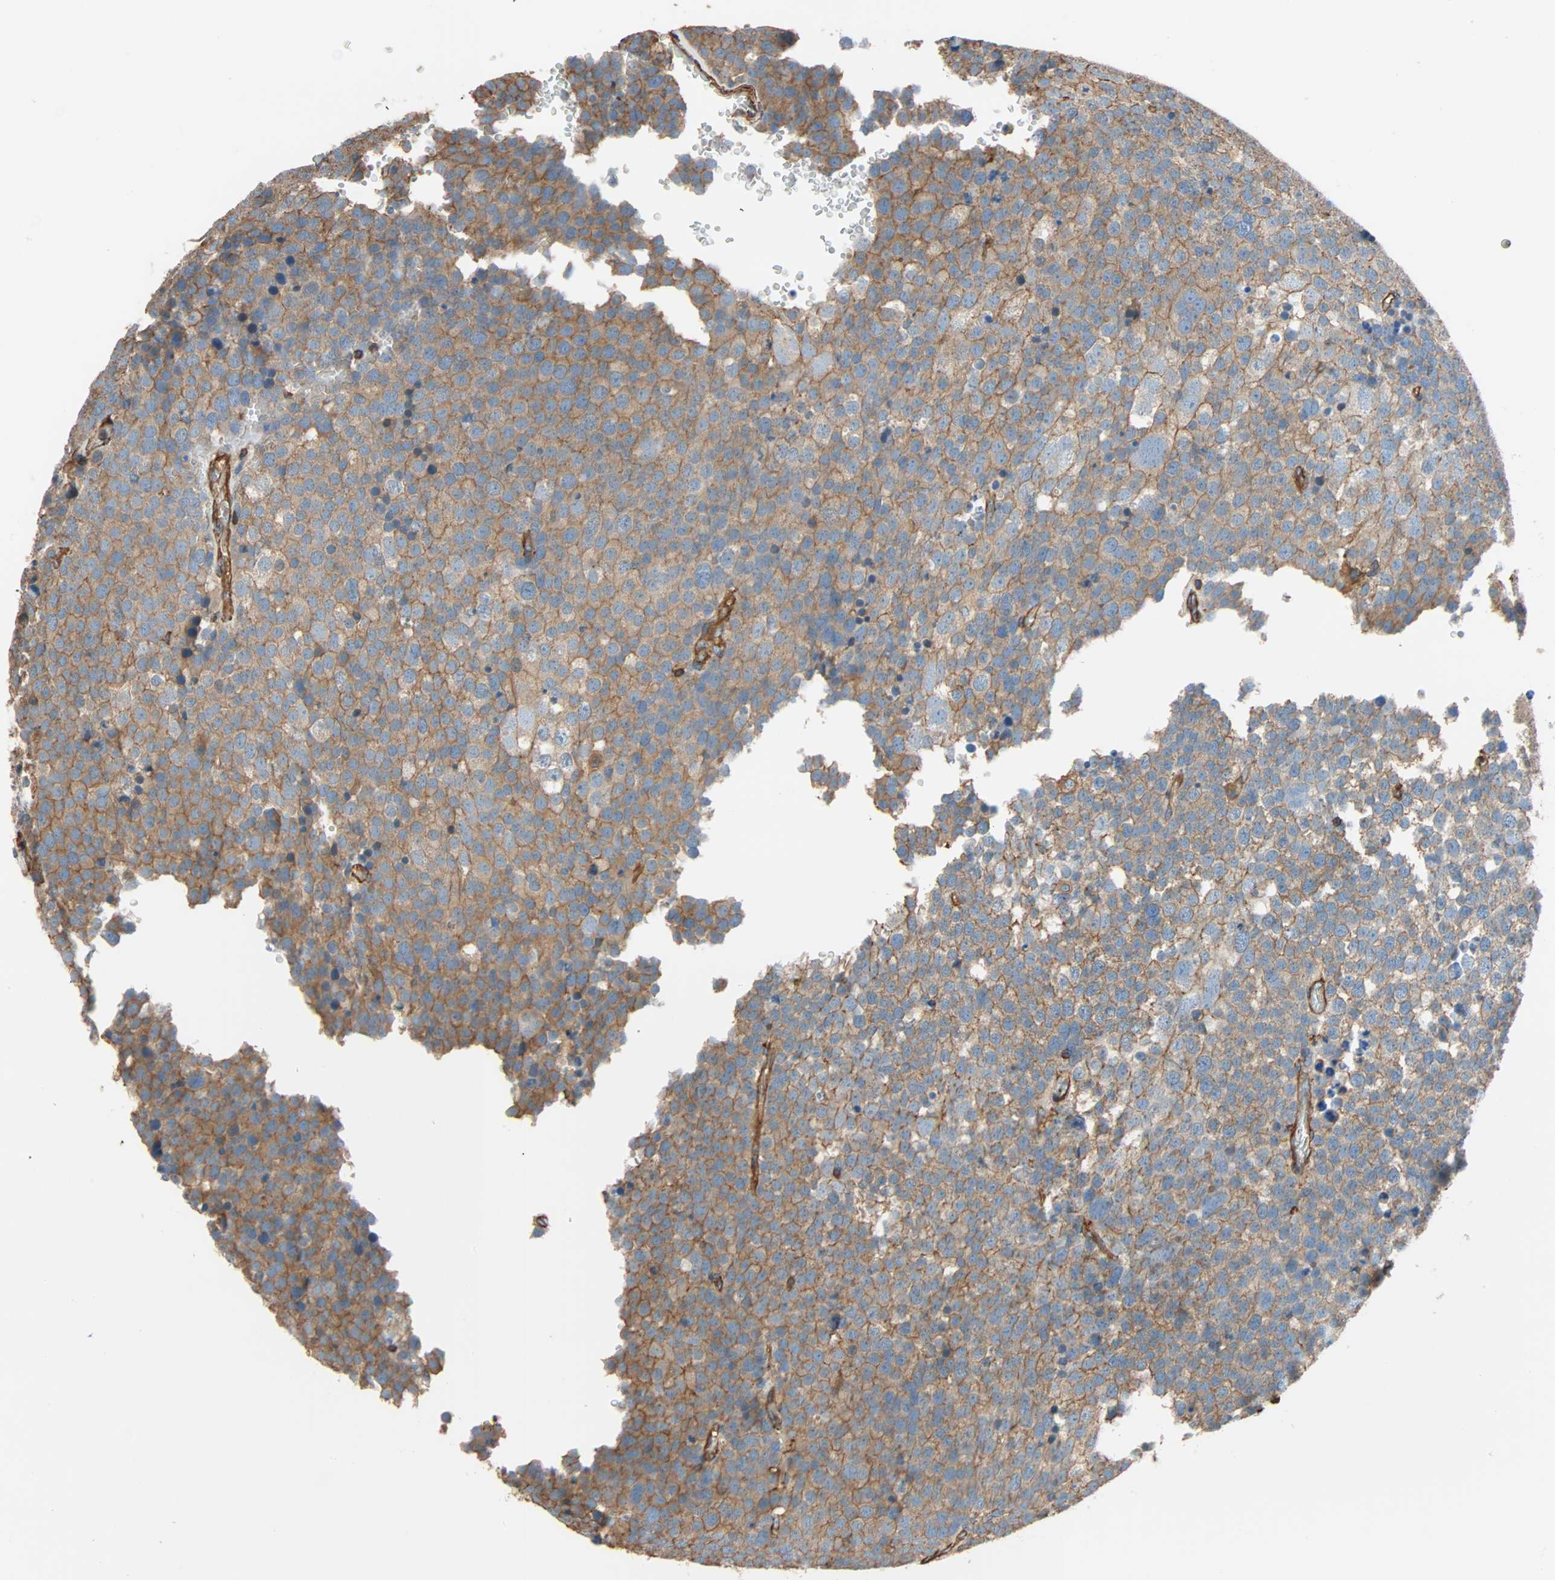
{"staining": {"intensity": "moderate", "quantity": ">75%", "location": "cytoplasmic/membranous"}, "tissue": "testis cancer", "cell_type": "Tumor cells", "image_type": "cancer", "snomed": [{"axis": "morphology", "description": "Seminoma, NOS"}, {"axis": "topography", "description": "Testis"}], "caption": "Testis cancer stained with a brown dye shows moderate cytoplasmic/membranous positive staining in approximately >75% of tumor cells.", "gene": "GALNT10", "patient": {"sex": "male", "age": 71}}